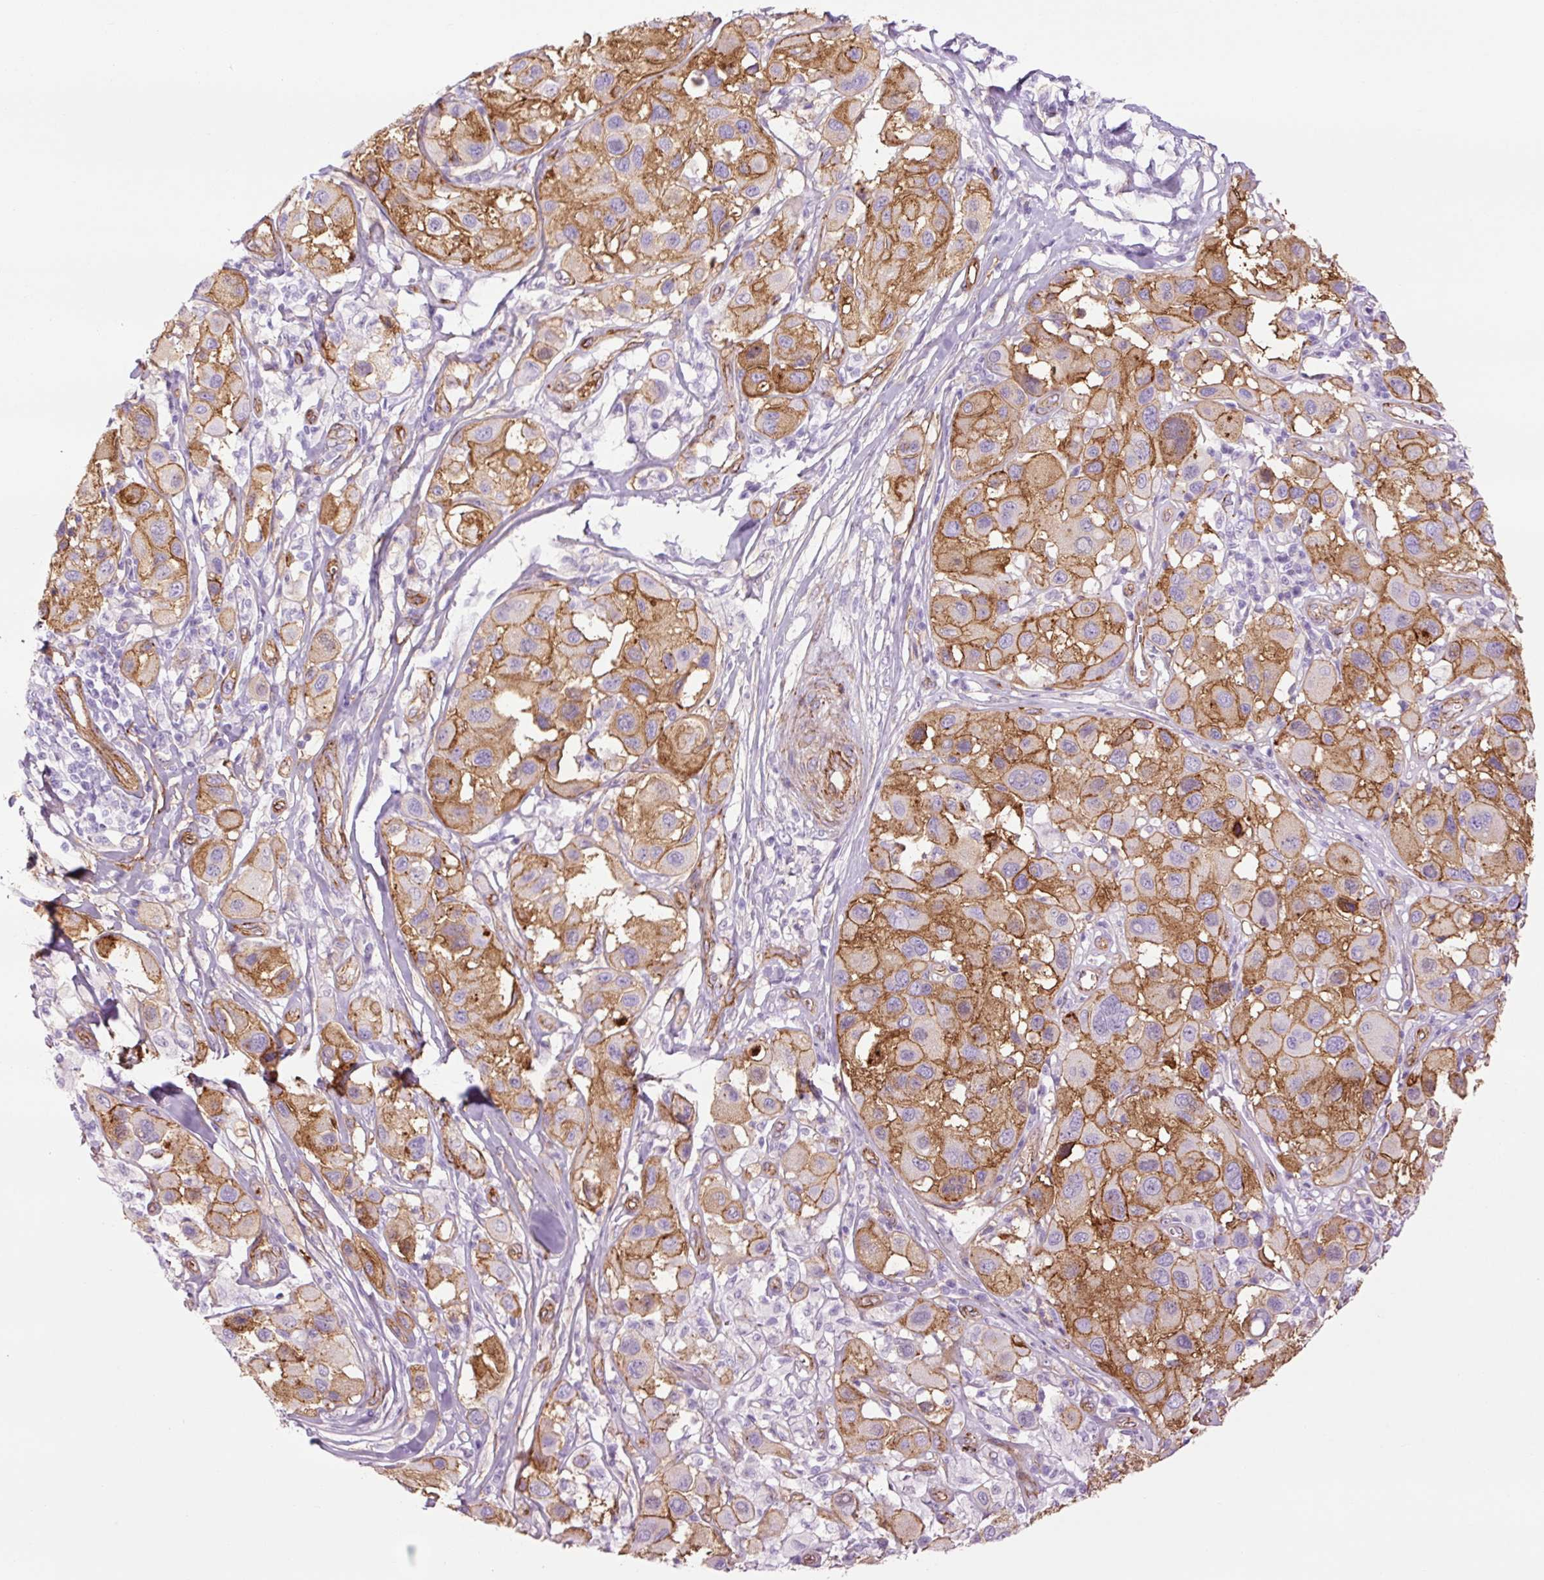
{"staining": {"intensity": "moderate", "quantity": ">75%", "location": "cytoplasmic/membranous"}, "tissue": "melanoma", "cell_type": "Tumor cells", "image_type": "cancer", "snomed": [{"axis": "morphology", "description": "Malignant melanoma, Metastatic site"}, {"axis": "topography", "description": "Skin"}], "caption": "Moderate cytoplasmic/membranous expression is present in about >75% of tumor cells in melanoma.", "gene": "CAV1", "patient": {"sex": "male", "age": 41}}